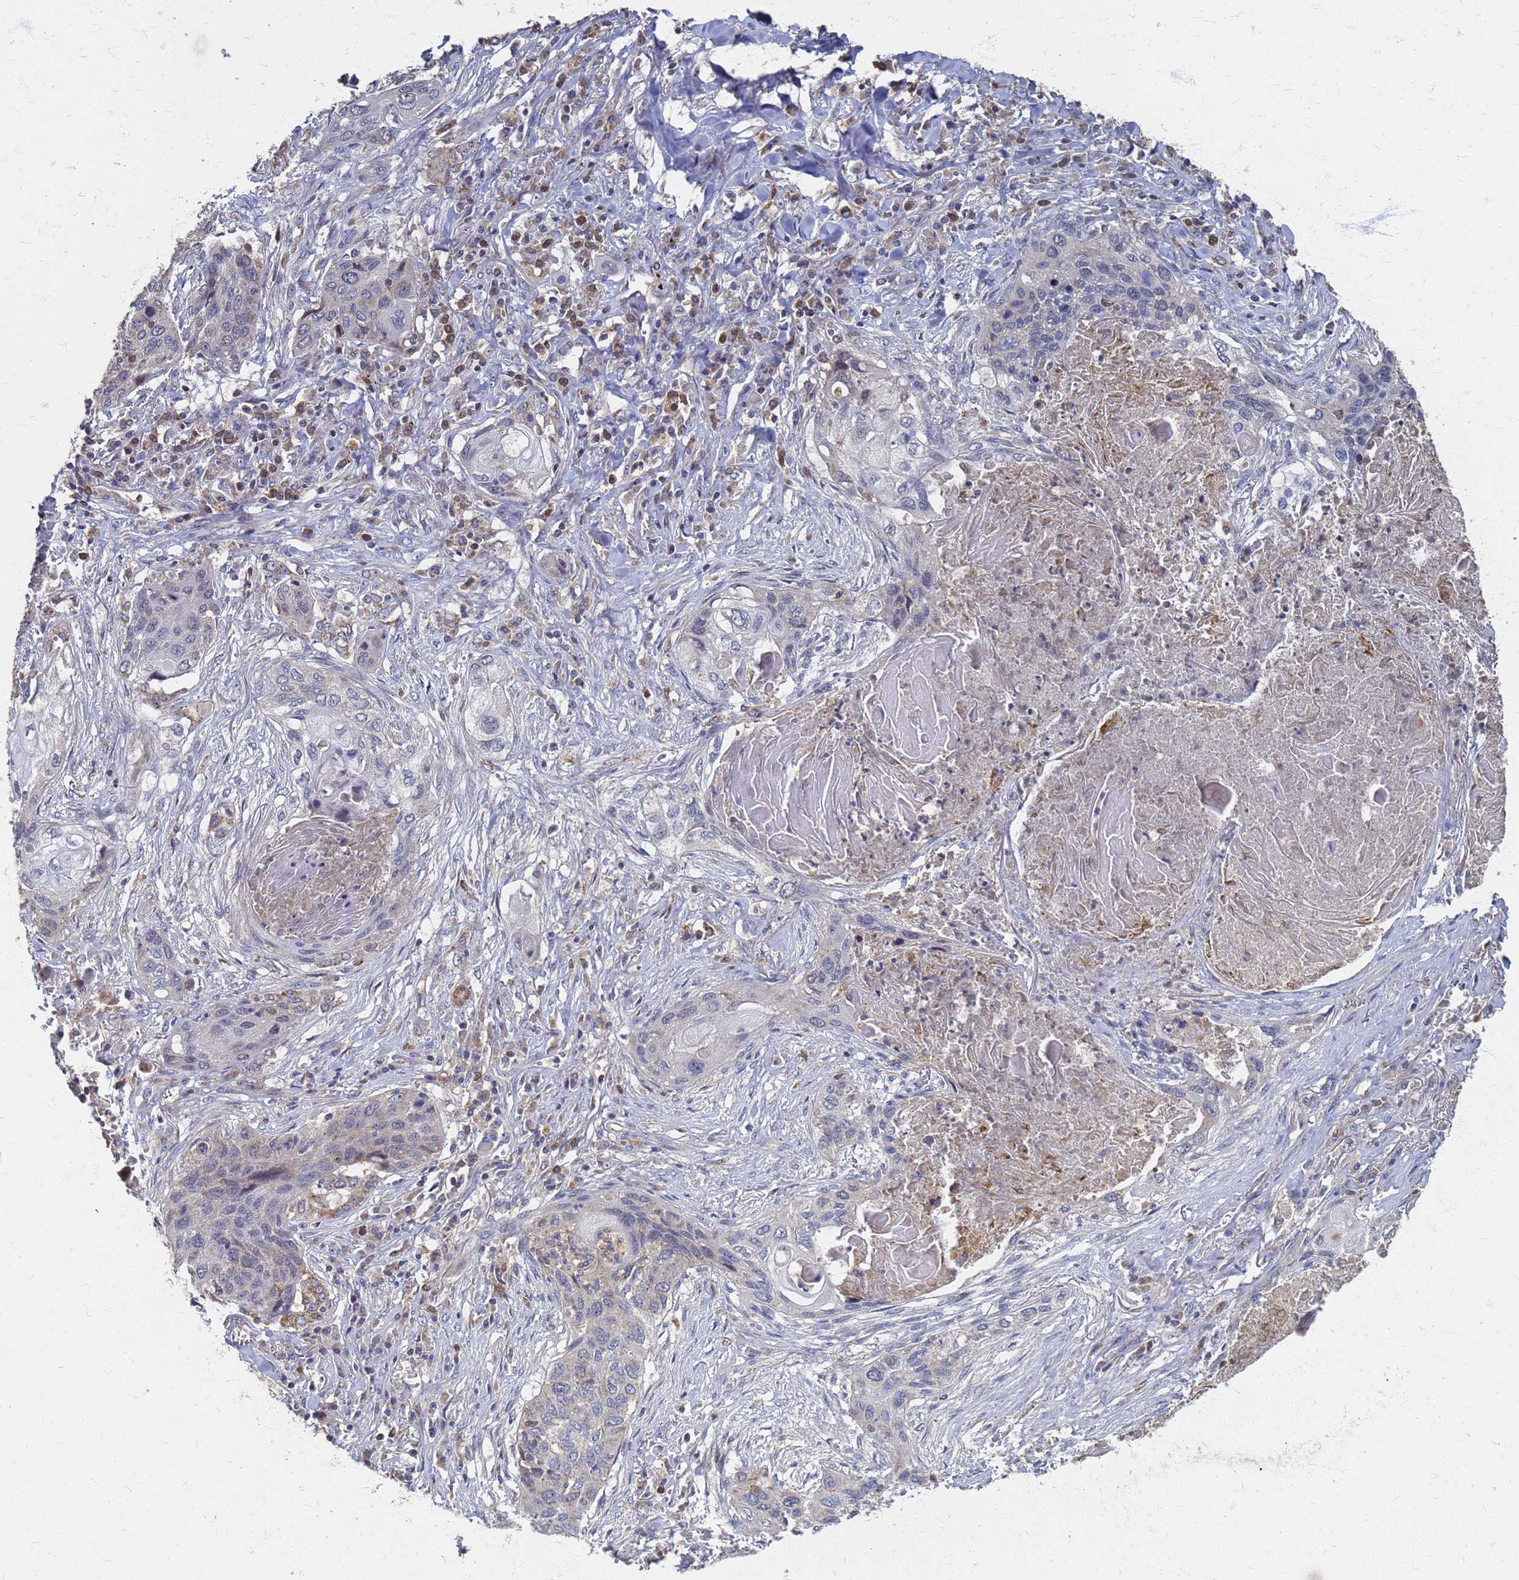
{"staining": {"intensity": "negative", "quantity": "none", "location": "none"}, "tissue": "lung cancer", "cell_type": "Tumor cells", "image_type": "cancer", "snomed": [{"axis": "morphology", "description": "Squamous cell carcinoma, NOS"}, {"axis": "topography", "description": "Lung"}], "caption": "The IHC image has no significant staining in tumor cells of lung cancer tissue.", "gene": "ATPAF1", "patient": {"sex": "female", "age": 63}}